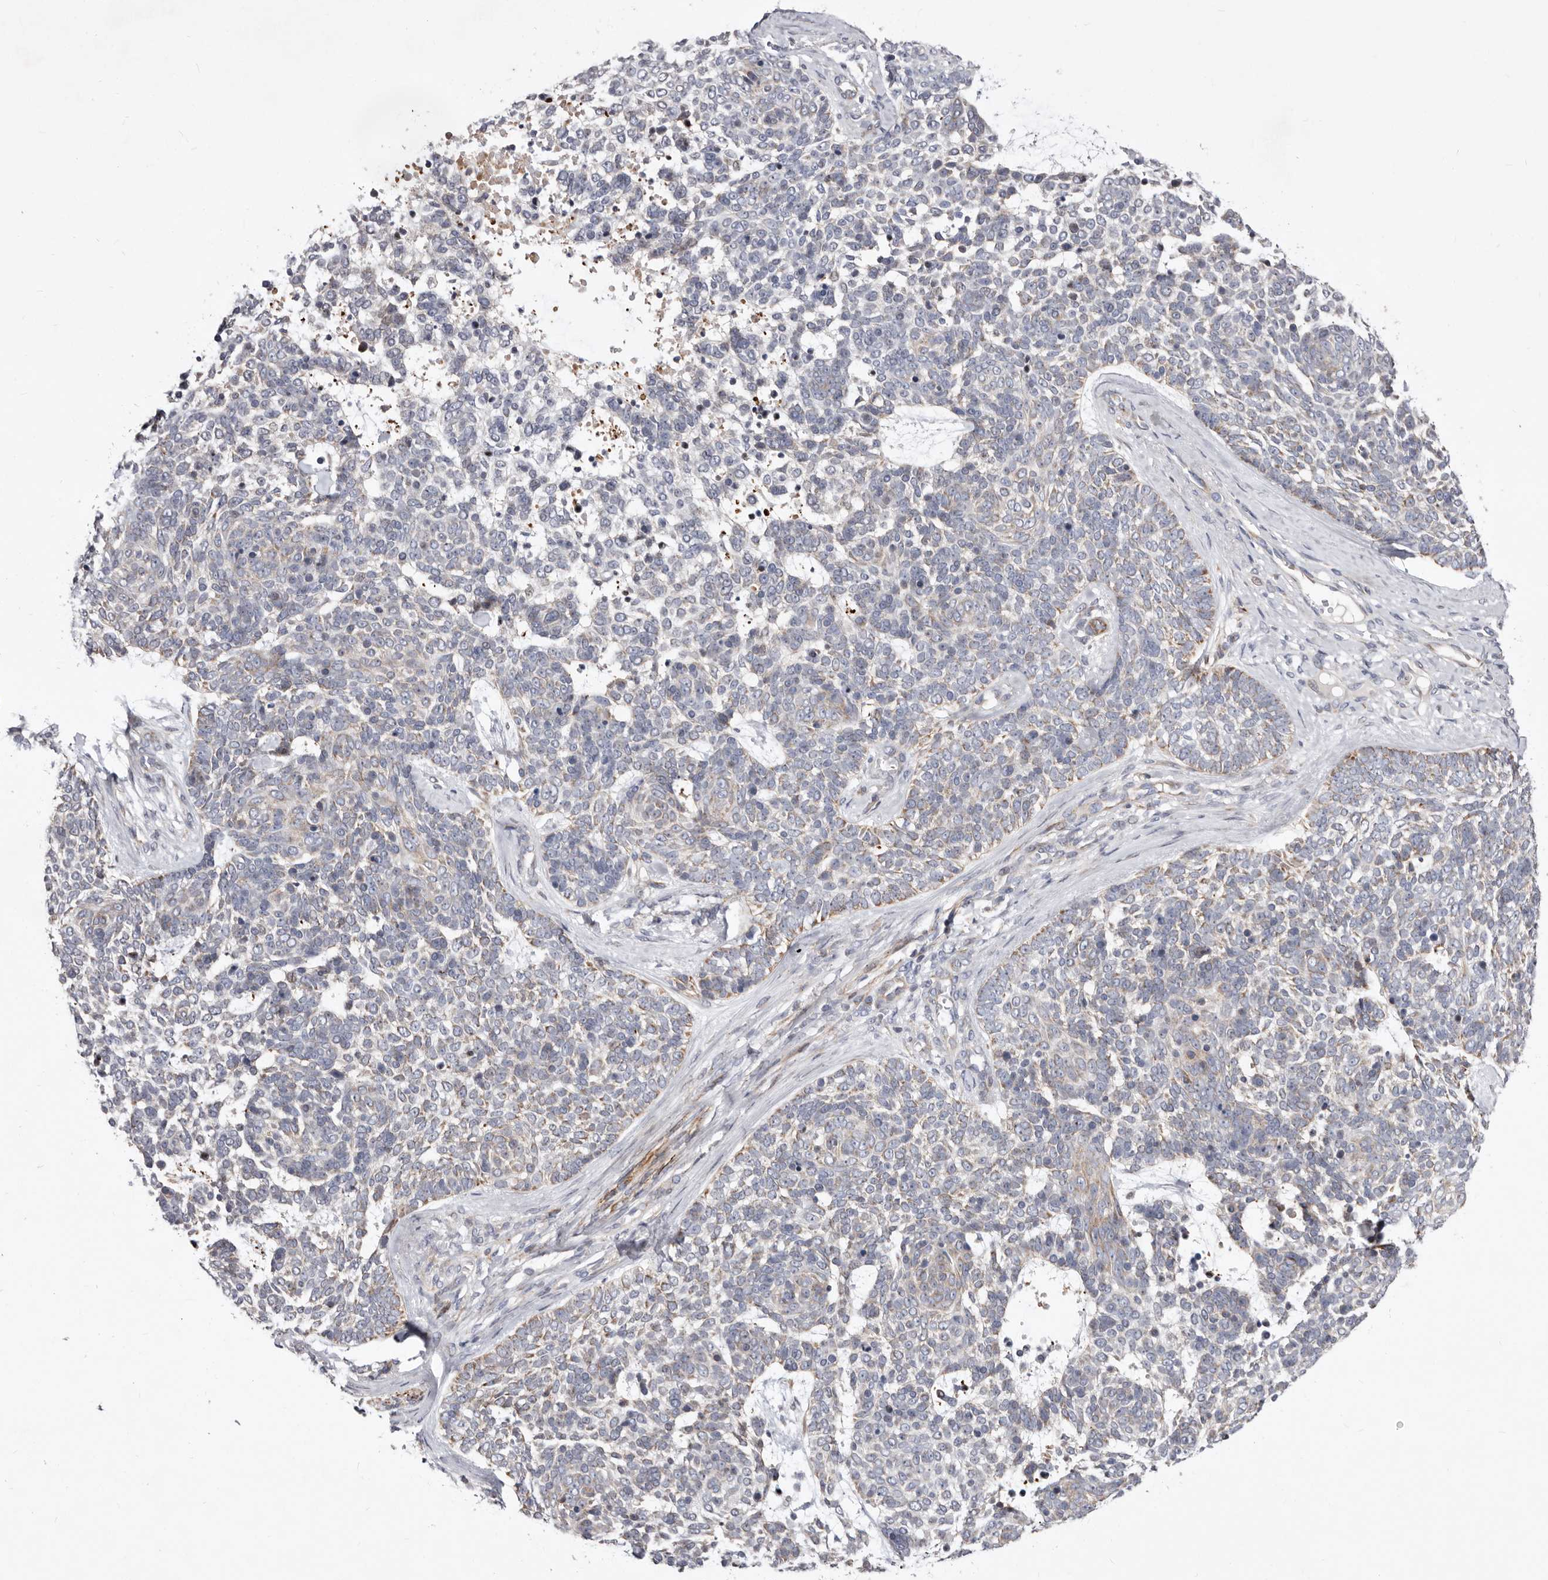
{"staining": {"intensity": "moderate", "quantity": "<25%", "location": "cytoplasmic/membranous"}, "tissue": "skin cancer", "cell_type": "Tumor cells", "image_type": "cancer", "snomed": [{"axis": "morphology", "description": "Basal cell carcinoma"}, {"axis": "topography", "description": "Skin"}], "caption": "A micrograph of human skin cancer stained for a protein reveals moderate cytoplasmic/membranous brown staining in tumor cells.", "gene": "TIMM17B", "patient": {"sex": "female", "age": 81}}